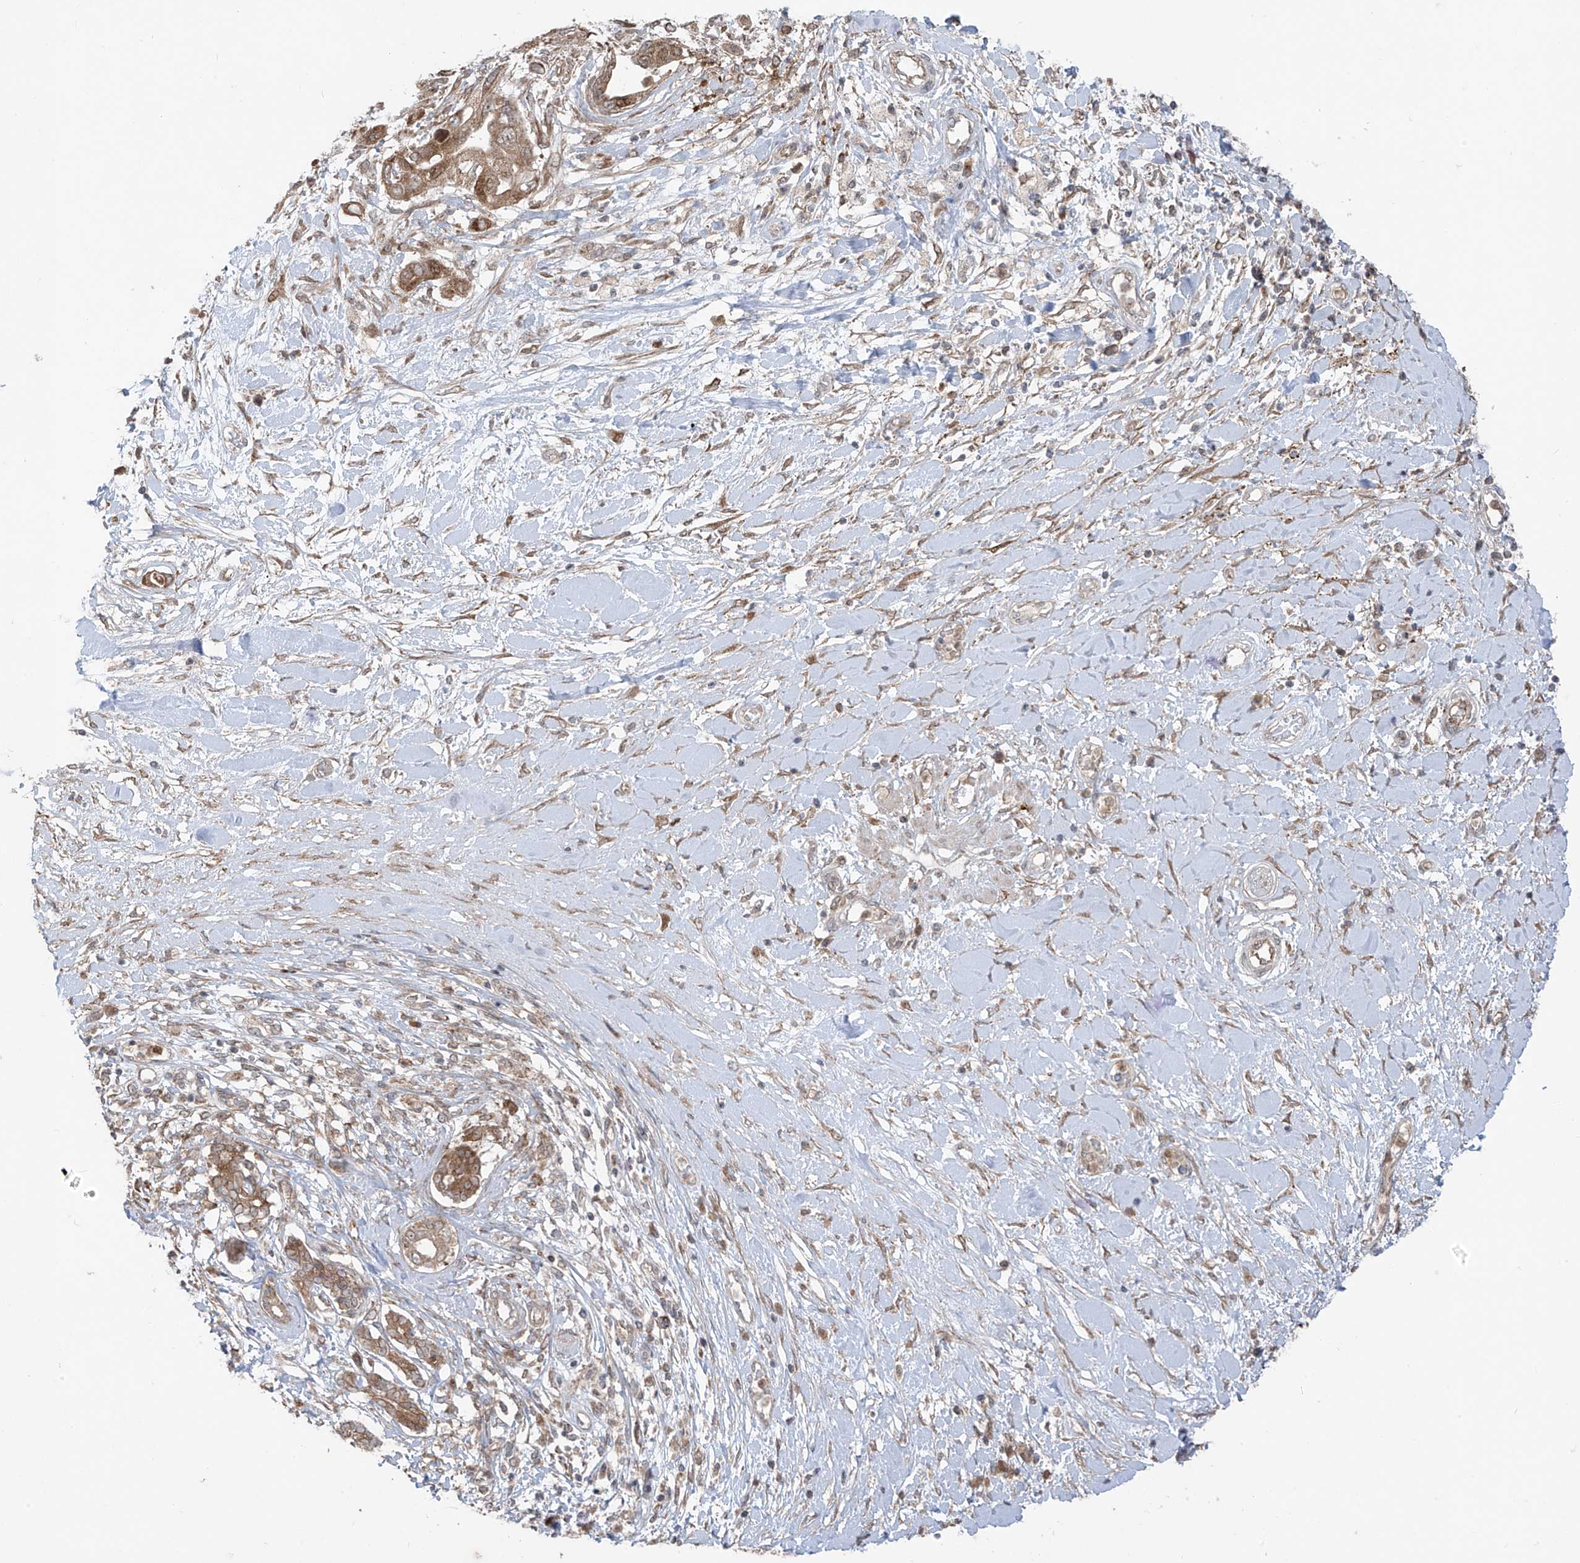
{"staining": {"intensity": "moderate", "quantity": ">75%", "location": "cytoplasmic/membranous"}, "tissue": "pancreatic cancer", "cell_type": "Tumor cells", "image_type": "cancer", "snomed": [{"axis": "morphology", "description": "Inflammation, NOS"}, {"axis": "morphology", "description": "Adenocarcinoma, NOS"}, {"axis": "topography", "description": "Pancreas"}], "caption": "Tumor cells exhibit medium levels of moderate cytoplasmic/membranous positivity in approximately >75% of cells in human pancreatic cancer (adenocarcinoma).", "gene": "PDE11A", "patient": {"sex": "female", "age": 56}}